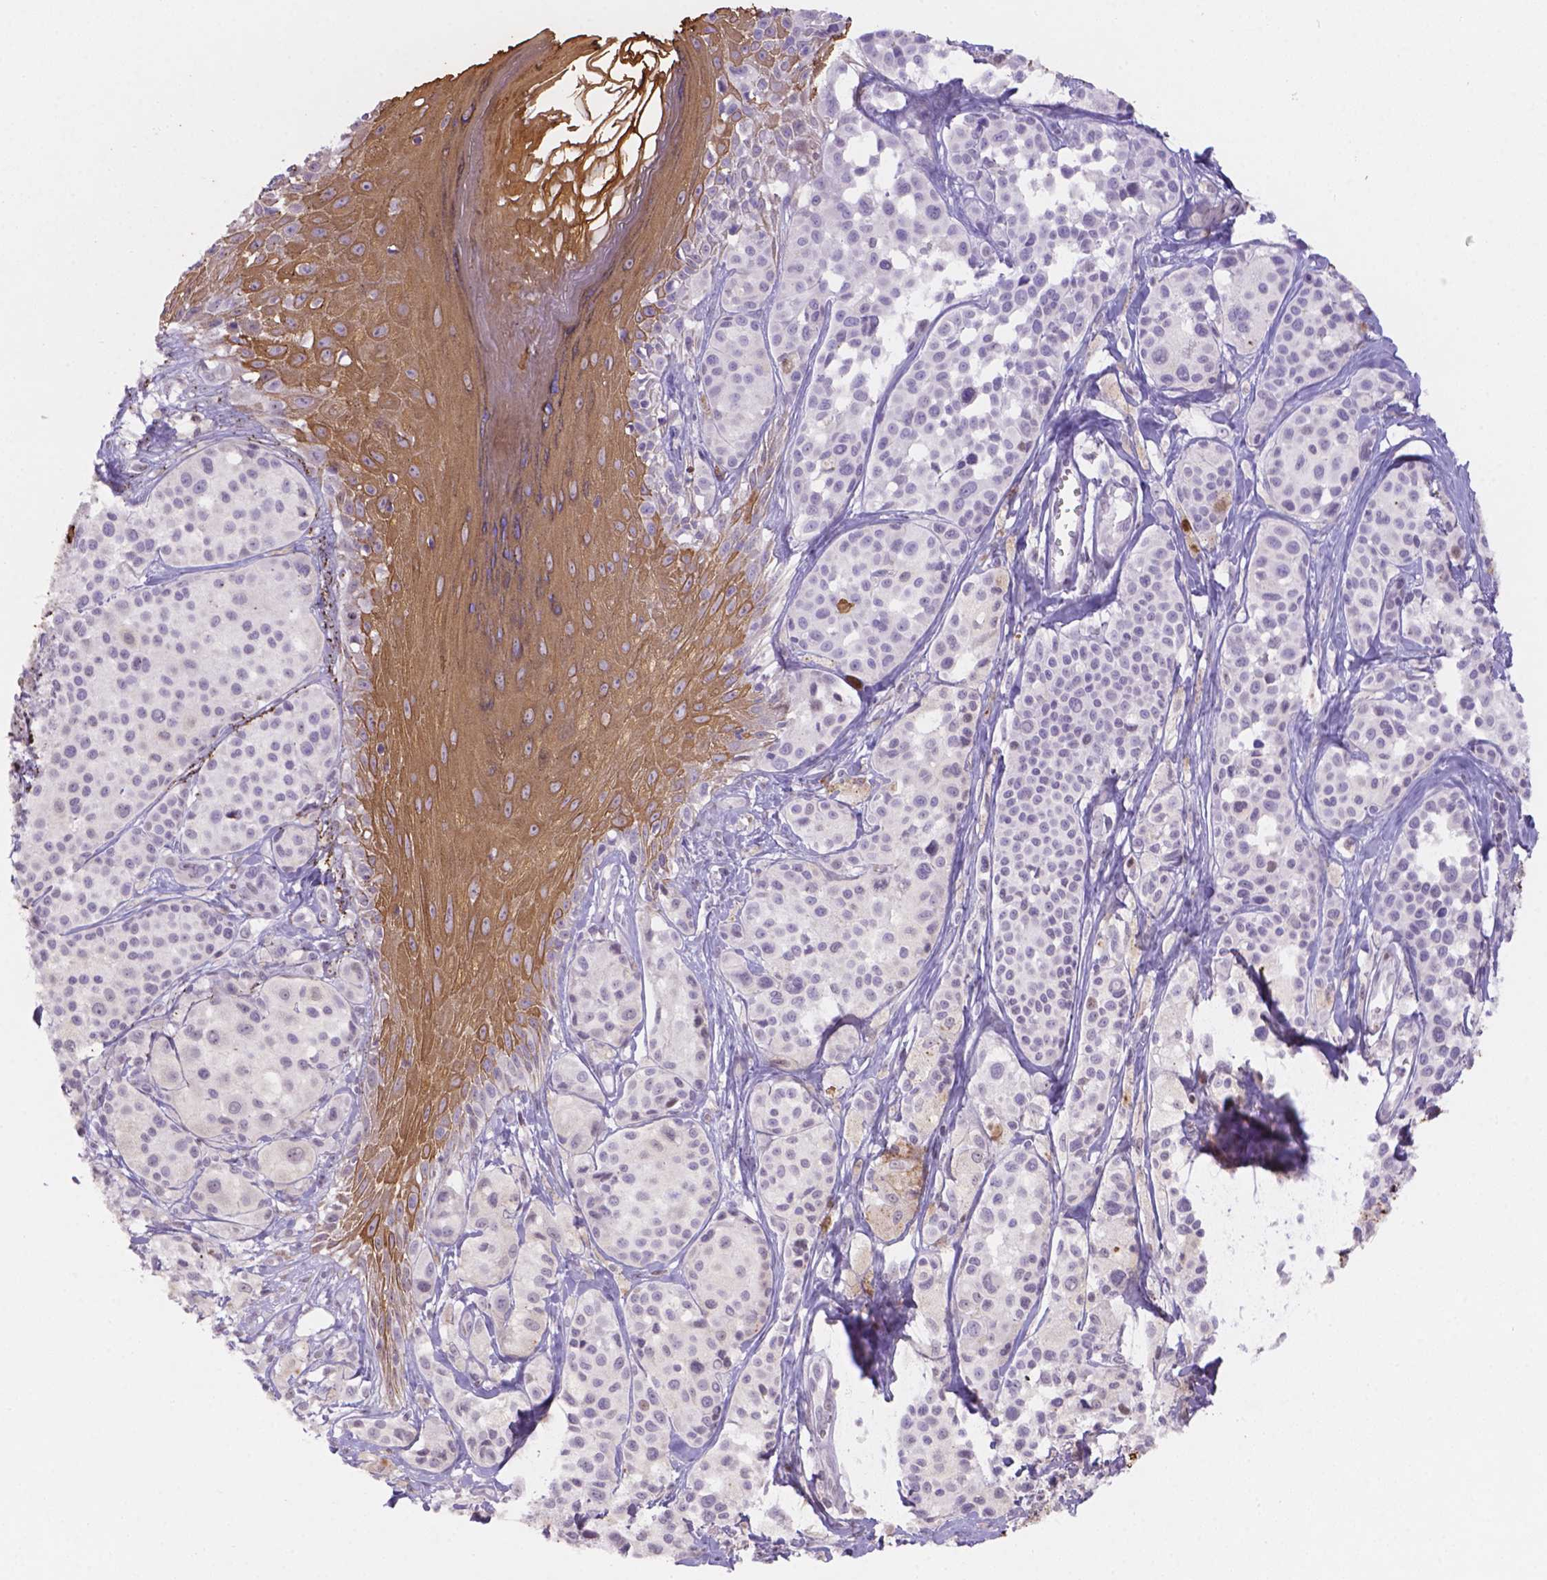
{"staining": {"intensity": "negative", "quantity": "none", "location": "none"}, "tissue": "melanoma", "cell_type": "Tumor cells", "image_type": "cancer", "snomed": [{"axis": "morphology", "description": "Malignant melanoma, NOS"}, {"axis": "topography", "description": "Skin"}], "caption": "Tumor cells show no significant staining in melanoma.", "gene": "DMWD", "patient": {"sex": "male", "age": 77}}